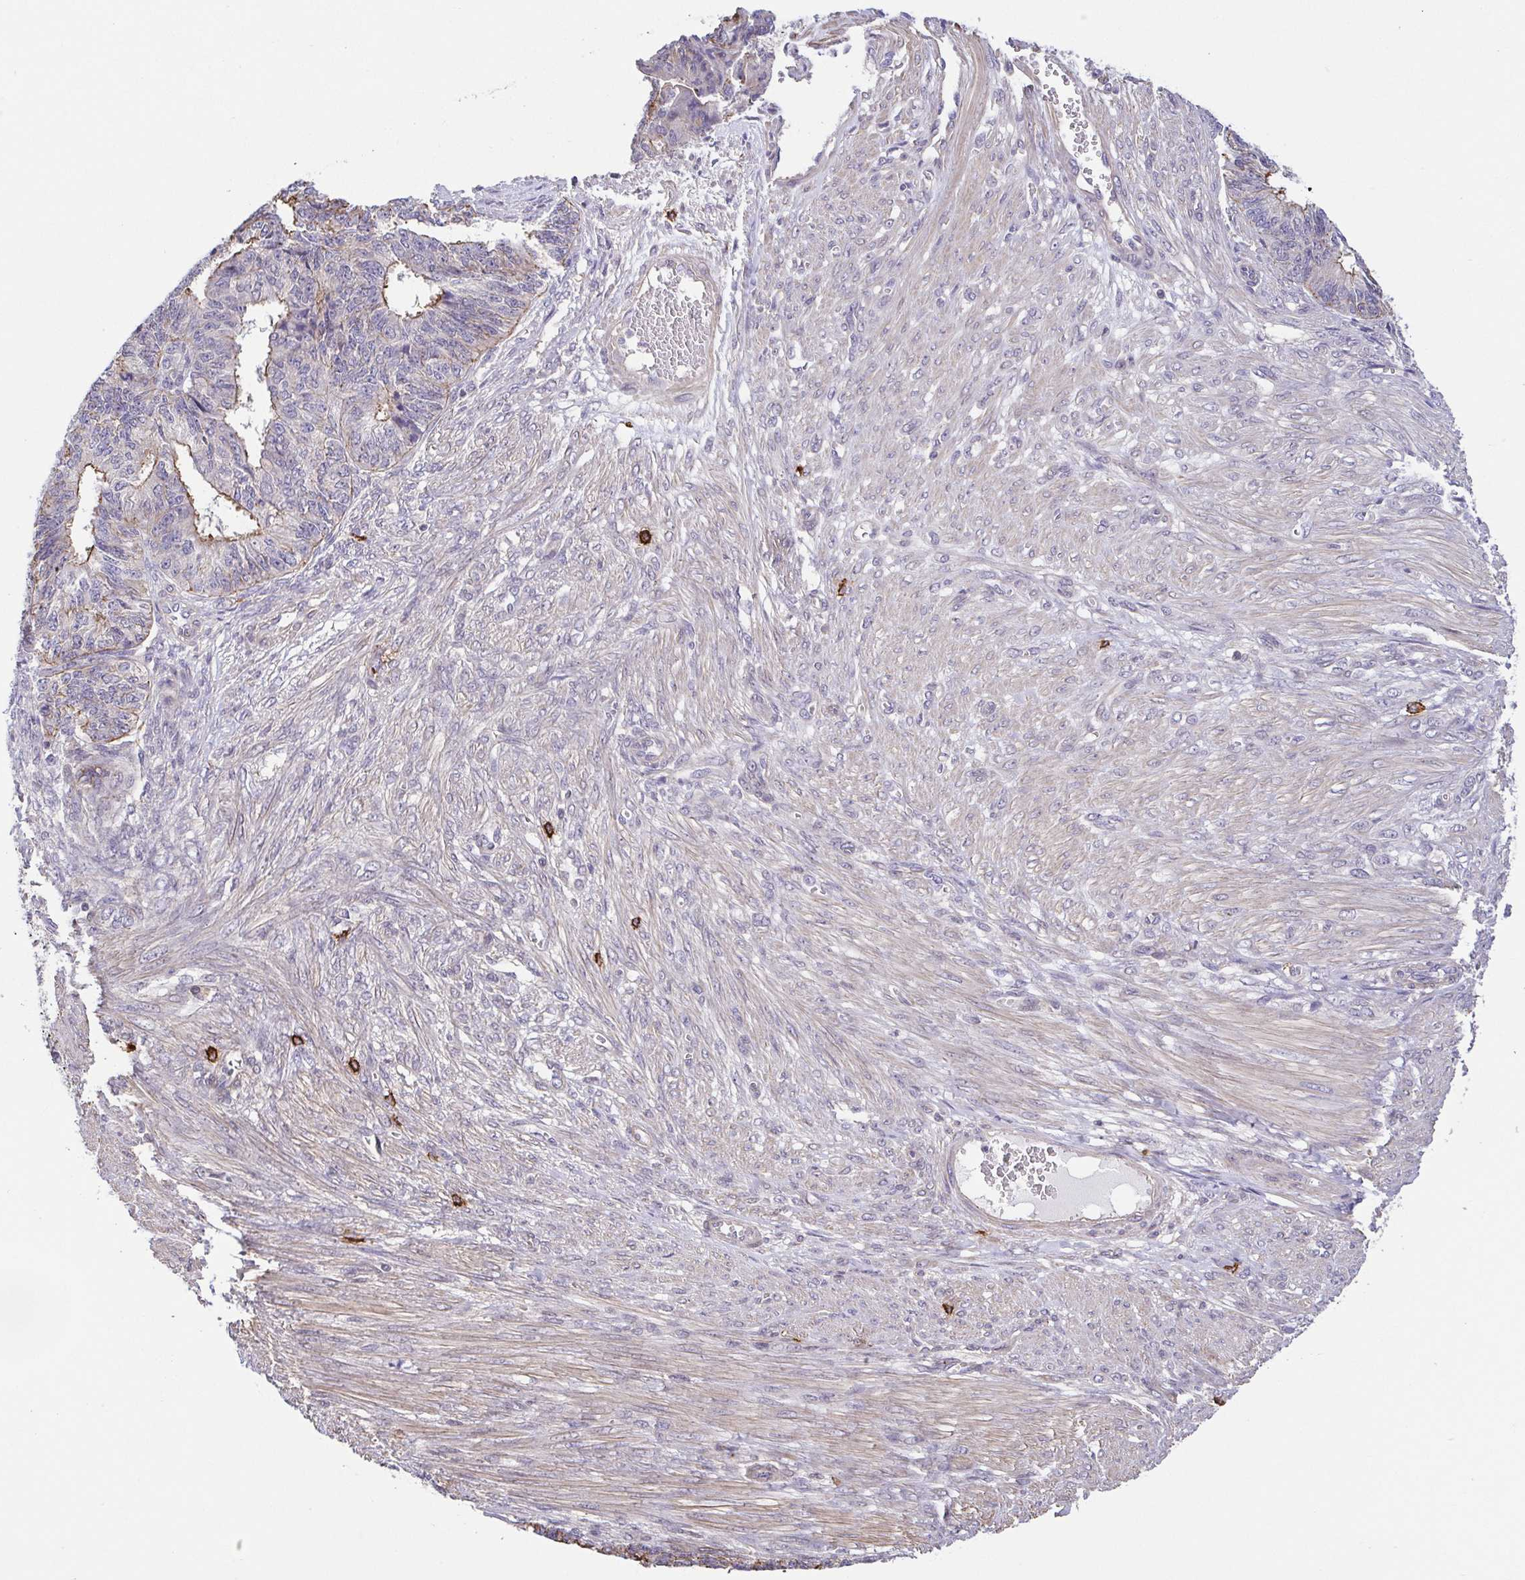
{"staining": {"intensity": "moderate", "quantity": "<25%", "location": "cytoplasmic/membranous"}, "tissue": "endometrial cancer", "cell_type": "Tumor cells", "image_type": "cancer", "snomed": [{"axis": "morphology", "description": "Adenocarcinoma, NOS"}, {"axis": "topography", "description": "Endometrium"}], "caption": "Immunohistochemistry (IHC) of human endometrial cancer shows low levels of moderate cytoplasmic/membranous expression in about <25% of tumor cells.", "gene": "PREPL", "patient": {"sex": "female", "age": 32}}